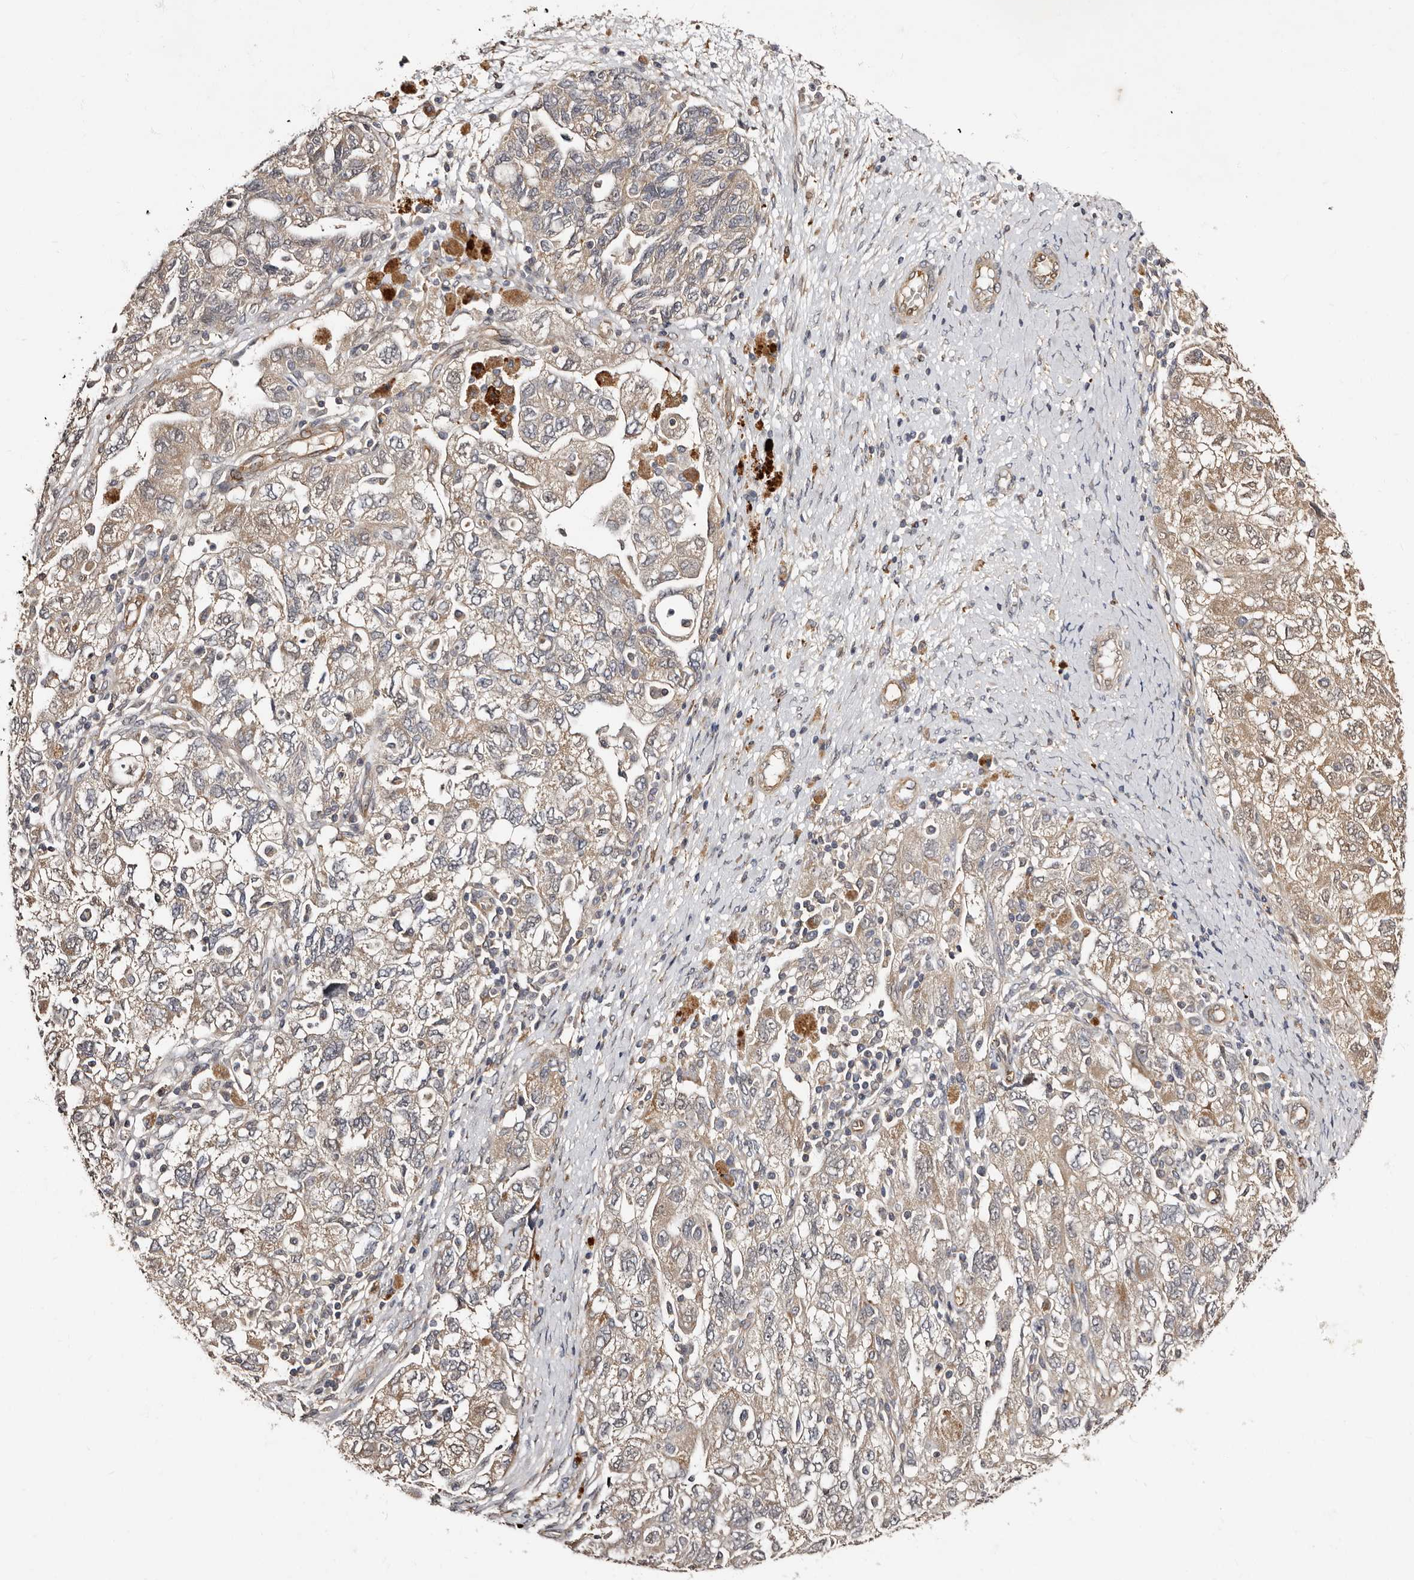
{"staining": {"intensity": "weak", "quantity": ">75%", "location": "cytoplasmic/membranous"}, "tissue": "ovarian cancer", "cell_type": "Tumor cells", "image_type": "cancer", "snomed": [{"axis": "morphology", "description": "Carcinoma, NOS"}, {"axis": "morphology", "description": "Cystadenocarcinoma, serous, NOS"}, {"axis": "topography", "description": "Ovary"}], "caption": "Immunohistochemistry image of neoplastic tissue: human ovarian cancer stained using IHC exhibits low levels of weak protein expression localized specifically in the cytoplasmic/membranous of tumor cells, appearing as a cytoplasmic/membranous brown color.", "gene": "TBC1D22B", "patient": {"sex": "female", "age": 69}}